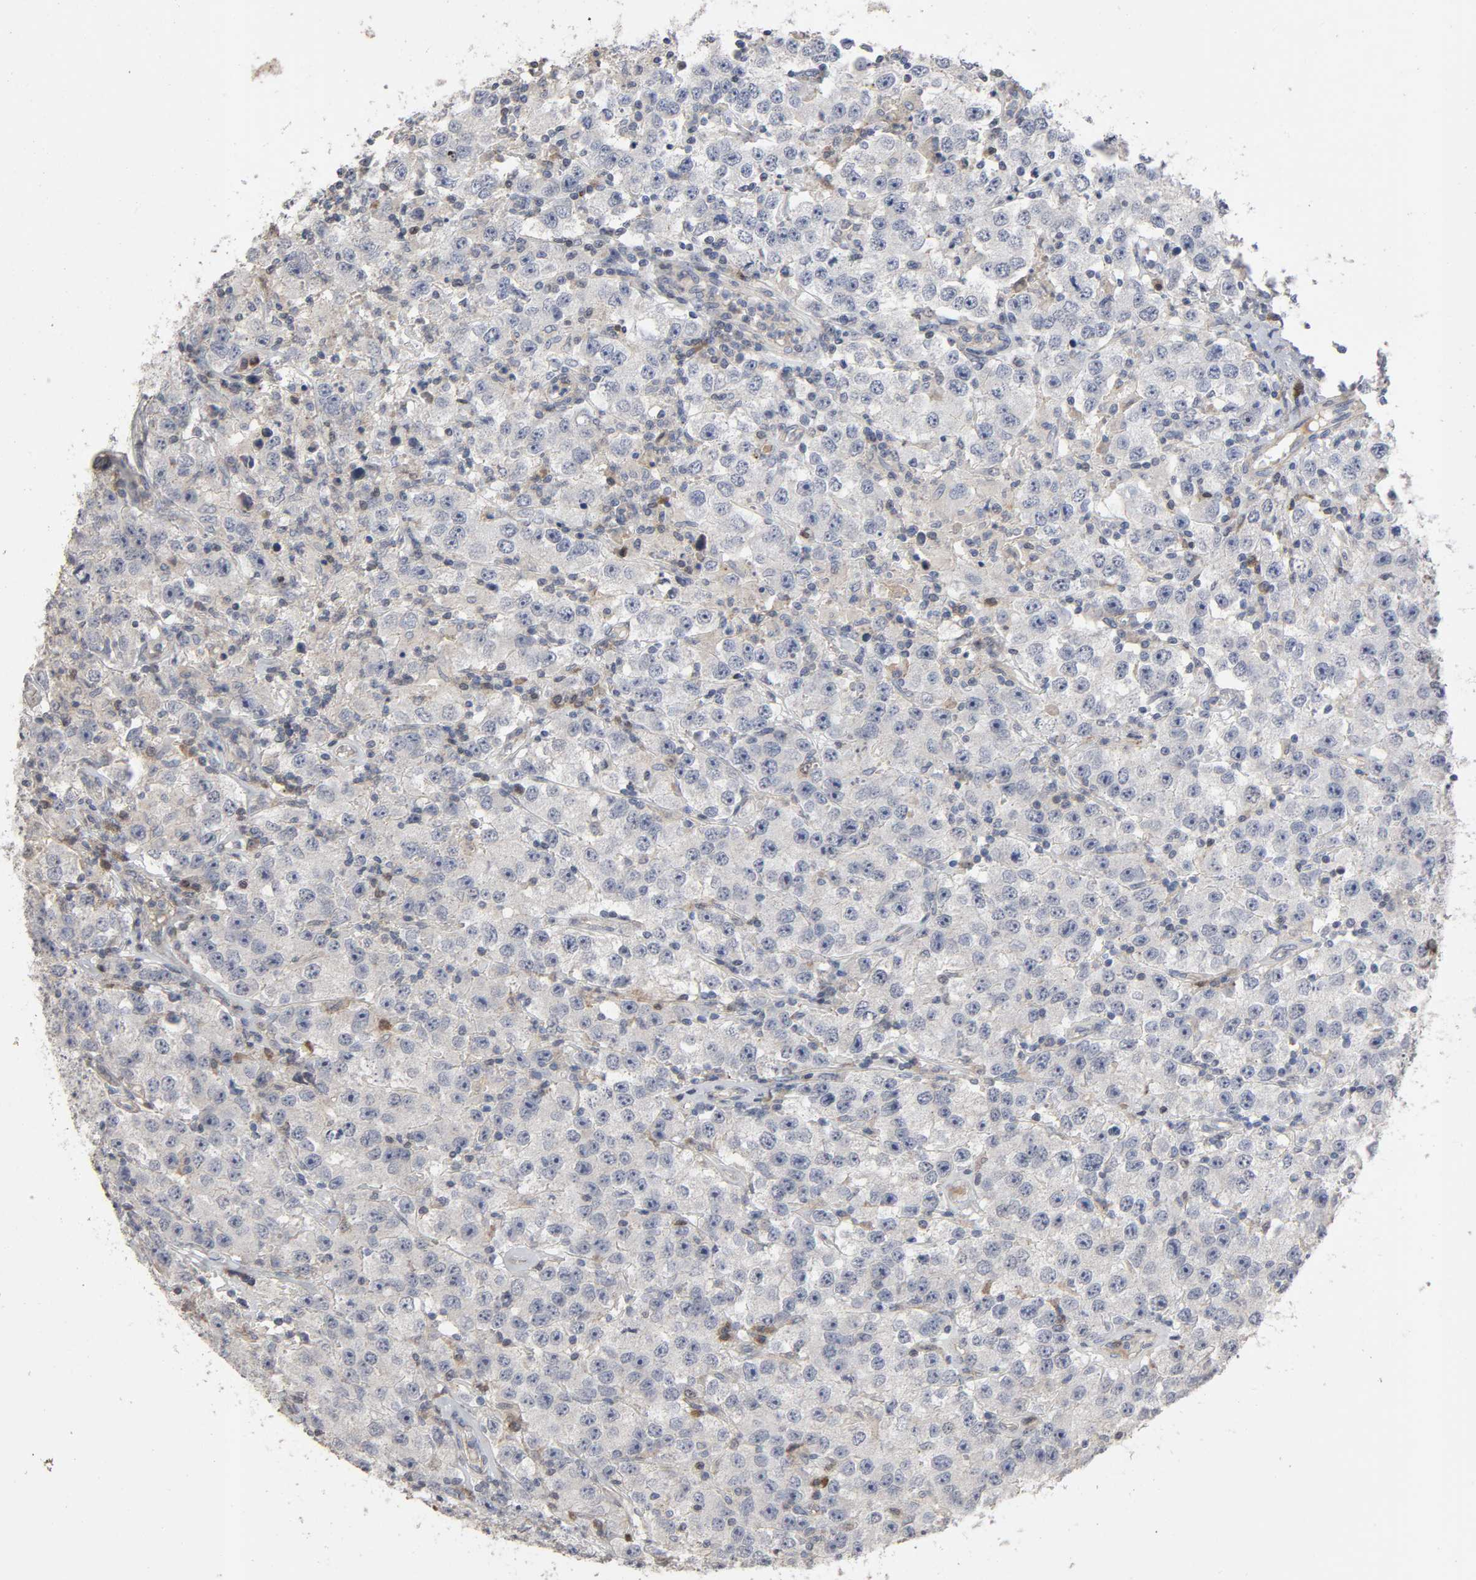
{"staining": {"intensity": "weak", "quantity": "<25%", "location": "cytoplasmic/membranous"}, "tissue": "testis cancer", "cell_type": "Tumor cells", "image_type": "cancer", "snomed": [{"axis": "morphology", "description": "Seminoma, NOS"}, {"axis": "topography", "description": "Testis"}], "caption": "This micrograph is of testis cancer (seminoma) stained with immunohistochemistry to label a protein in brown with the nuclei are counter-stained blue. There is no positivity in tumor cells.", "gene": "CDK6", "patient": {"sex": "male", "age": 52}}